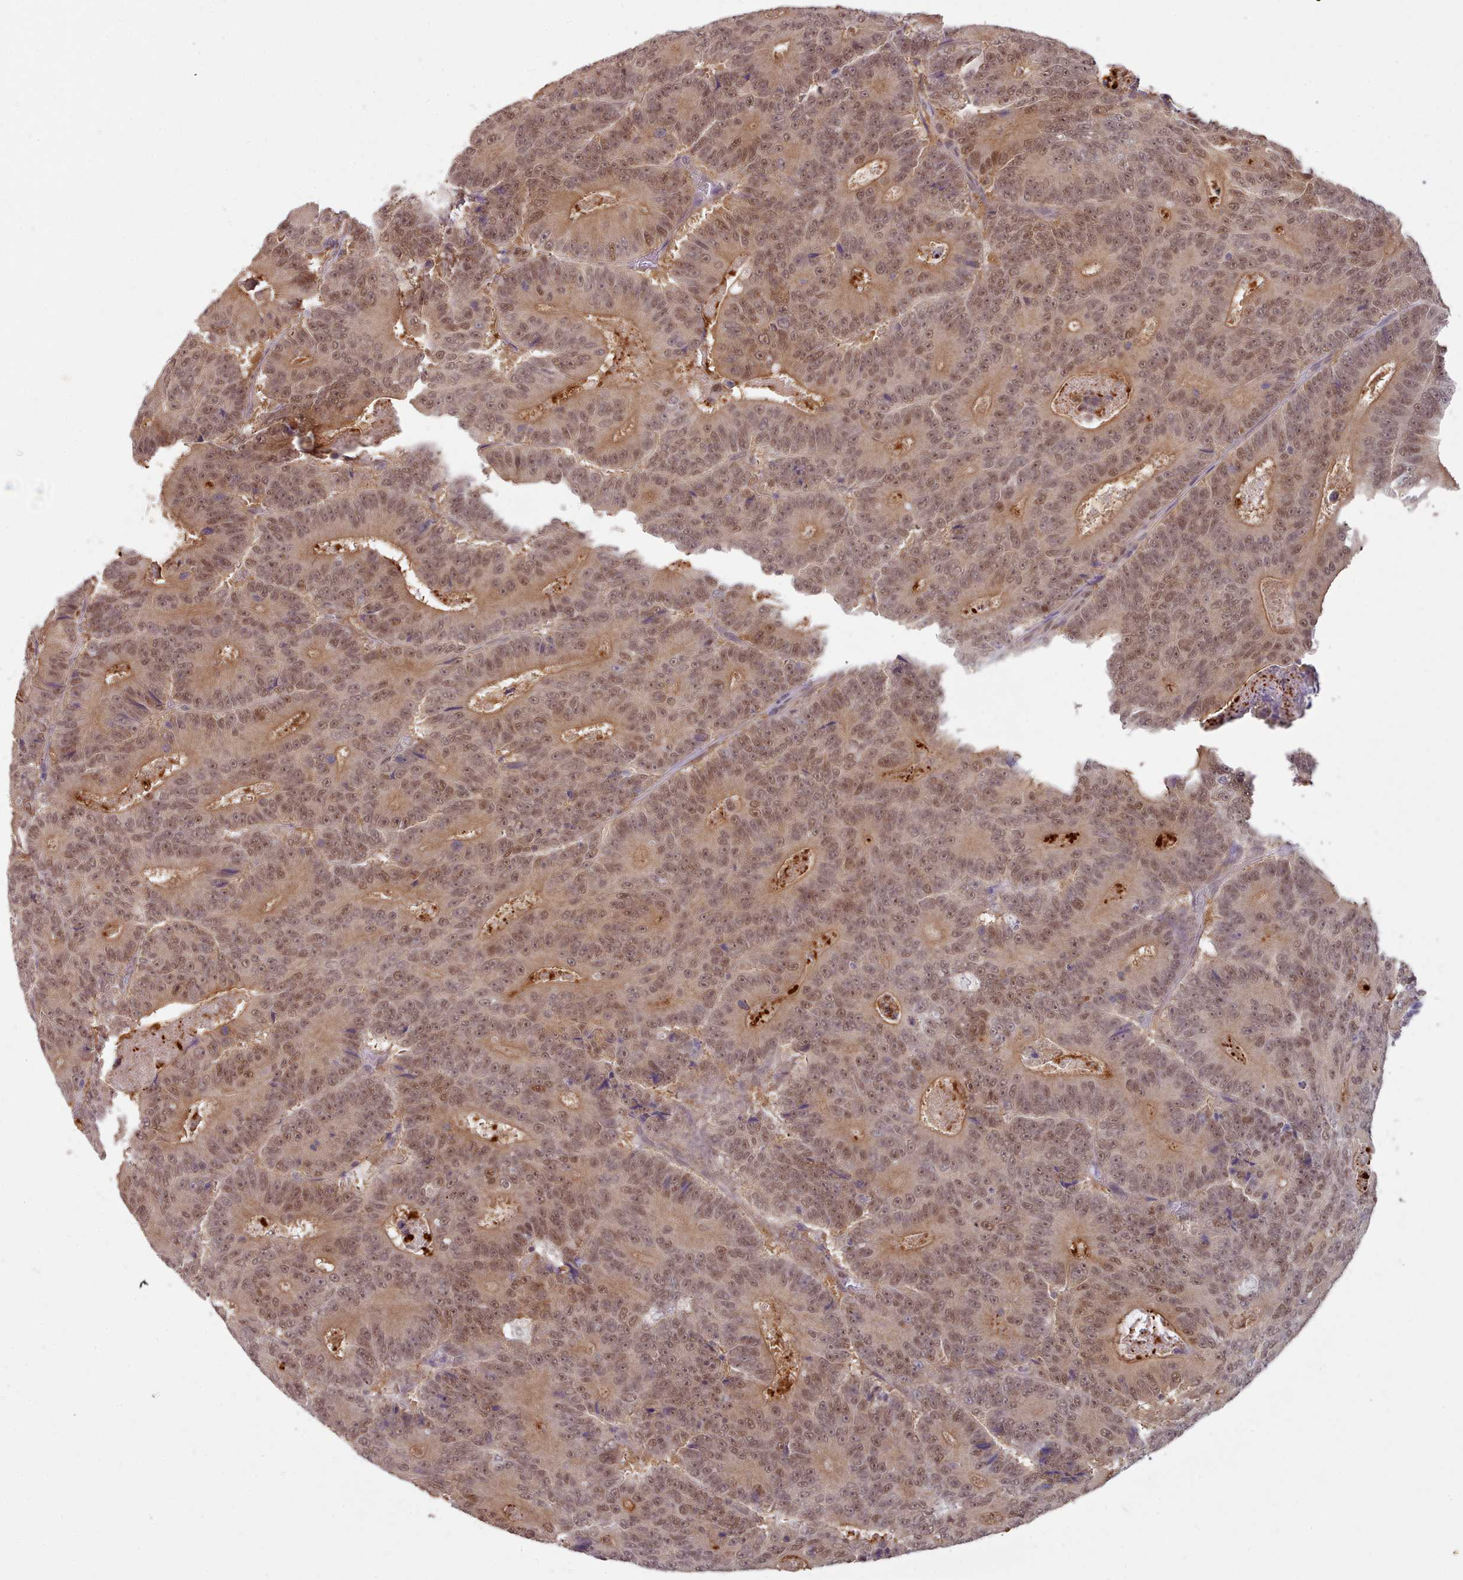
{"staining": {"intensity": "moderate", "quantity": ">75%", "location": "cytoplasmic/membranous,nuclear"}, "tissue": "colorectal cancer", "cell_type": "Tumor cells", "image_type": "cancer", "snomed": [{"axis": "morphology", "description": "Adenocarcinoma, NOS"}, {"axis": "topography", "description": "Colon"}], "caption": "Colorectal cancer stained for a protein (brown) shows moderate cytoplasmic/membranous and nuclear positive expression in about >75% of tumor cells.", "gene": "CES3", "patient": {"sex": "male", "age": 83}}